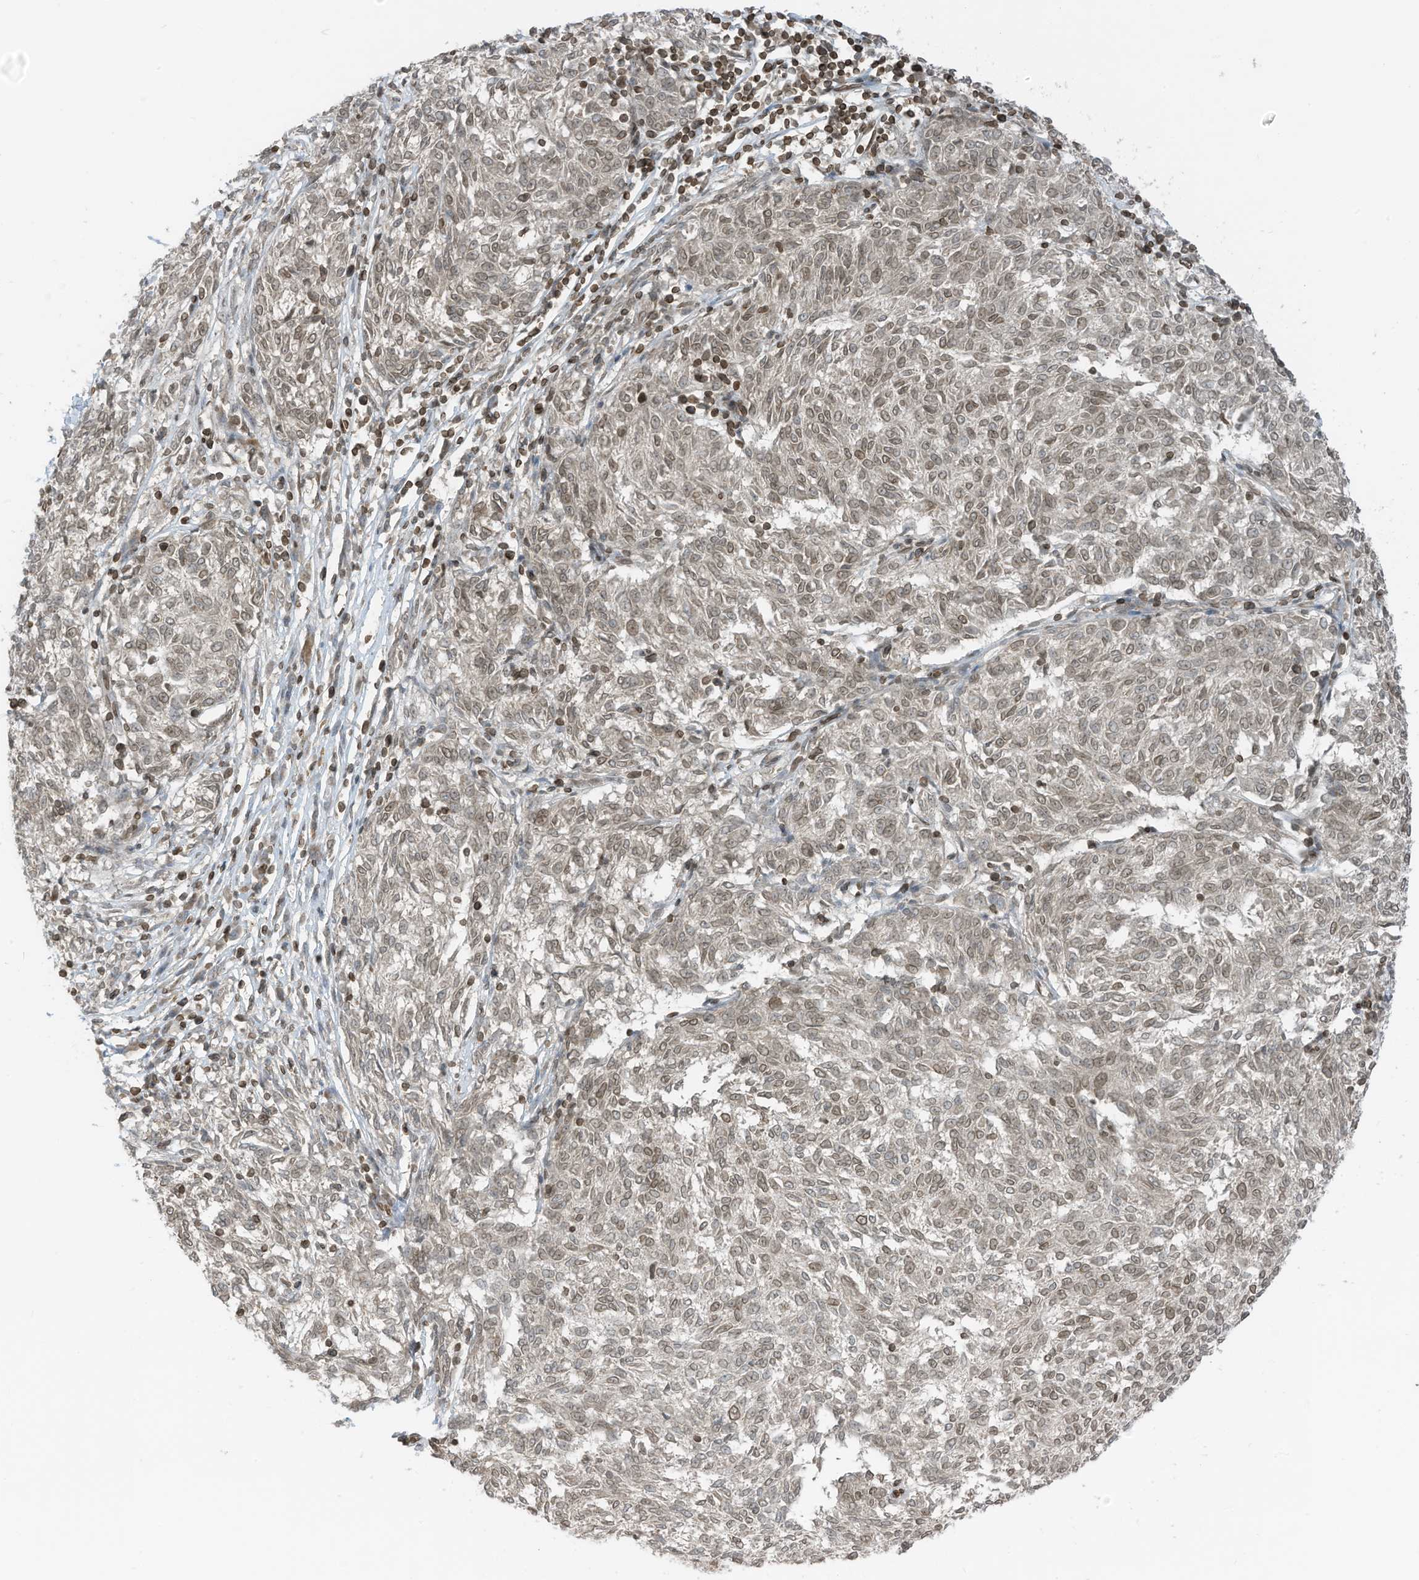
{"staining": {"intensity": "weak", "quantity": ">75%", "location": "cytoplasmic/membranous,nuclear"}, "tissue": "melanoma", "cell_type": "Tumor cells", "image_type": "cancer", "snomed": [{"axis": "morphology", "description": "Malignant melanoma, NOS"}, {"axis": "topography", "description": "Skin"}], "caption": "Melanoma was stained to show a protein in brown. There is low levels of weak cytoplasmic/membranous and nuclear positivity in about >75% of tumor cells. (DAB IHC, brown staining for protein, blue staining for nuclei).", "gene": "RABL3", "patient": {"sex": "female", "age": 72}}